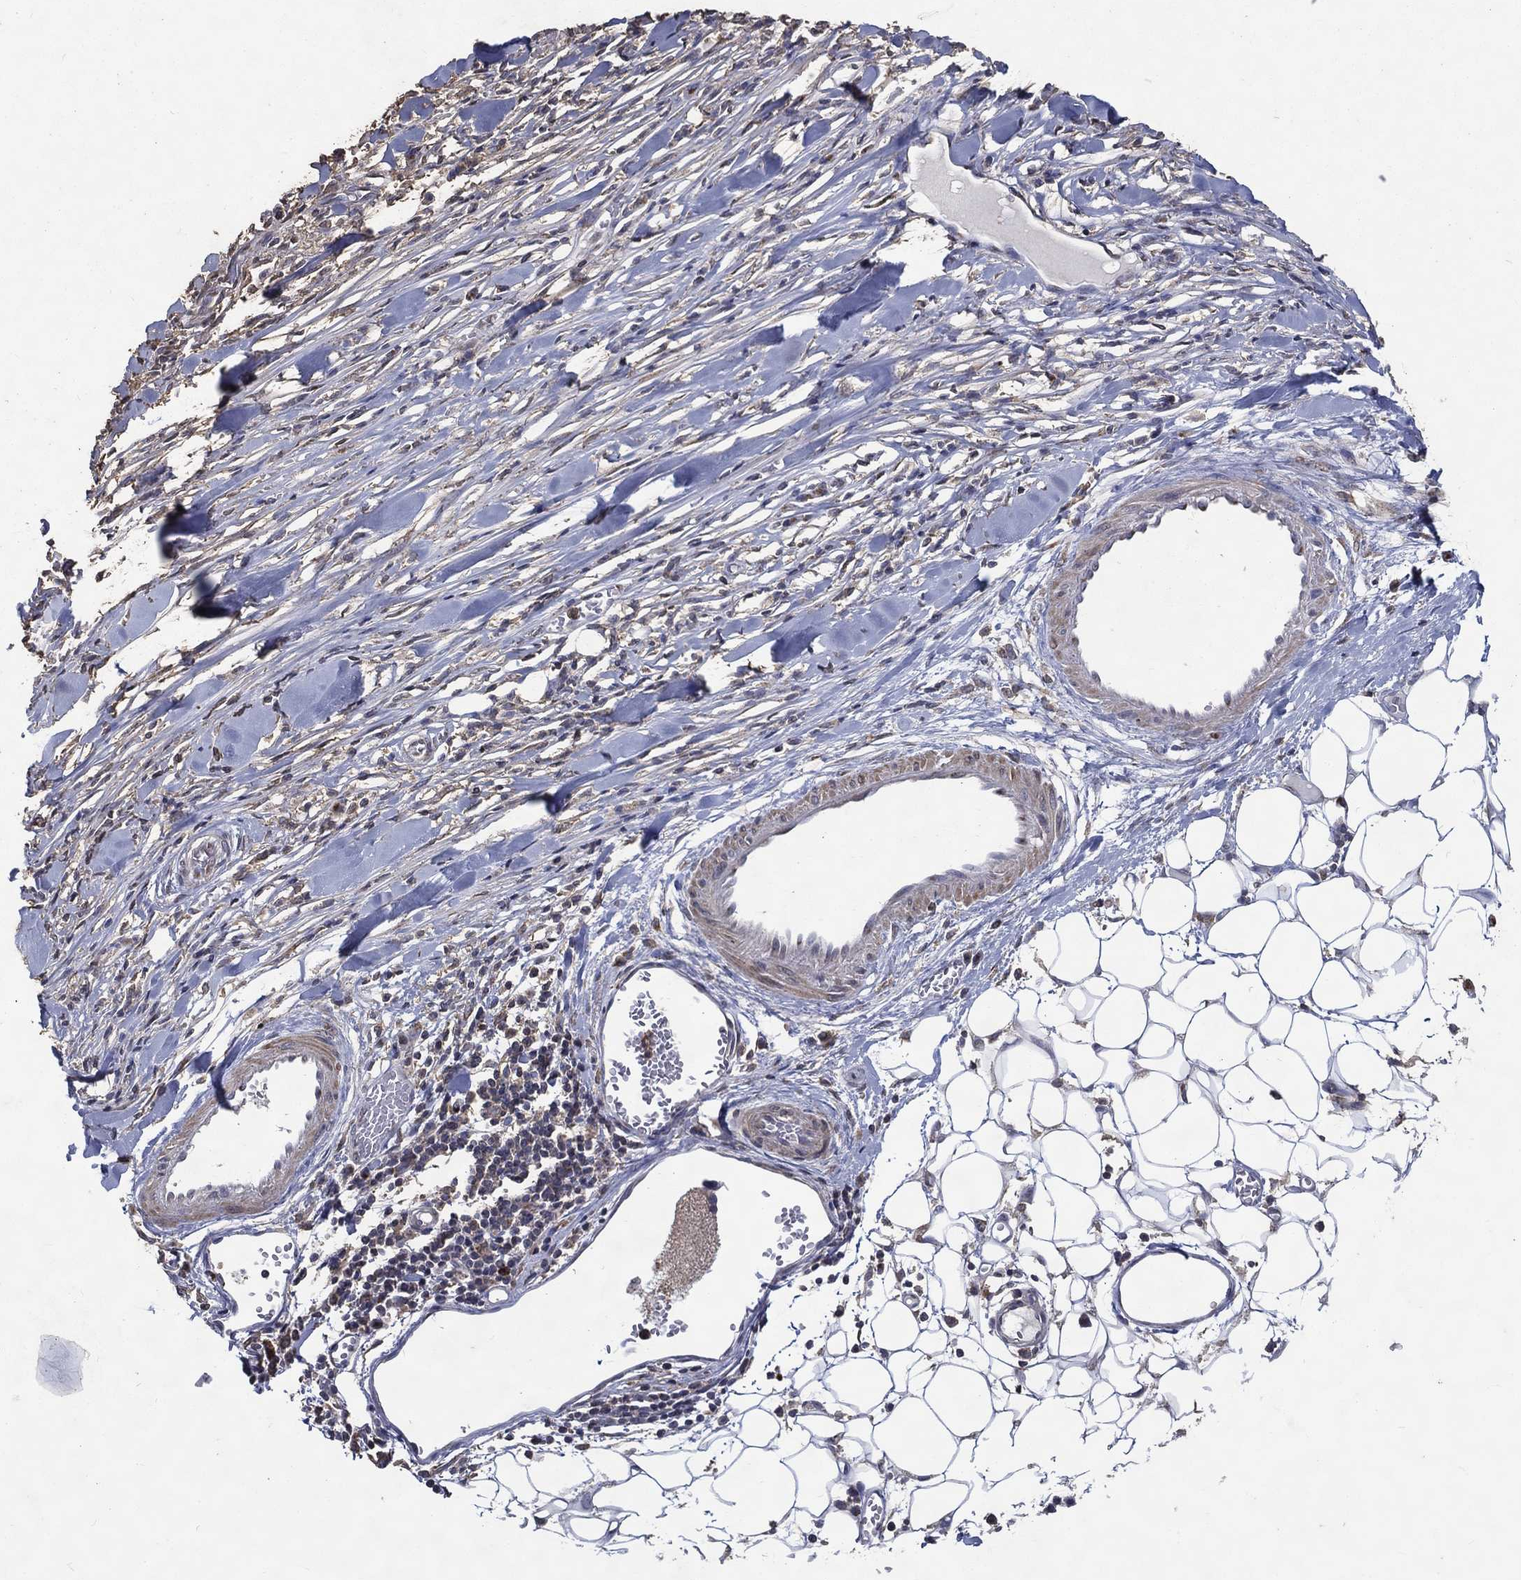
{"staining": {"intensity": "weak", "quantity": "<25%", "location": "cytoplasmic/membranous"}, "tissue": "melanoma", "cell_type": "Tumor cells", "image_type": "cancer", "snomed": [{"axis": "morphology", "description": "Malignant melanoma, Metastatic site"}, {"axis": "topography", "description": "Lymph node"}], "caption": "An image of melanoma stained for a protein reveals no brown staining in tumor cells. (IHC, brightfield microscopy, high magnification).", "gene": "GPR183", "patient": {"sex": "male", "age": 50}}